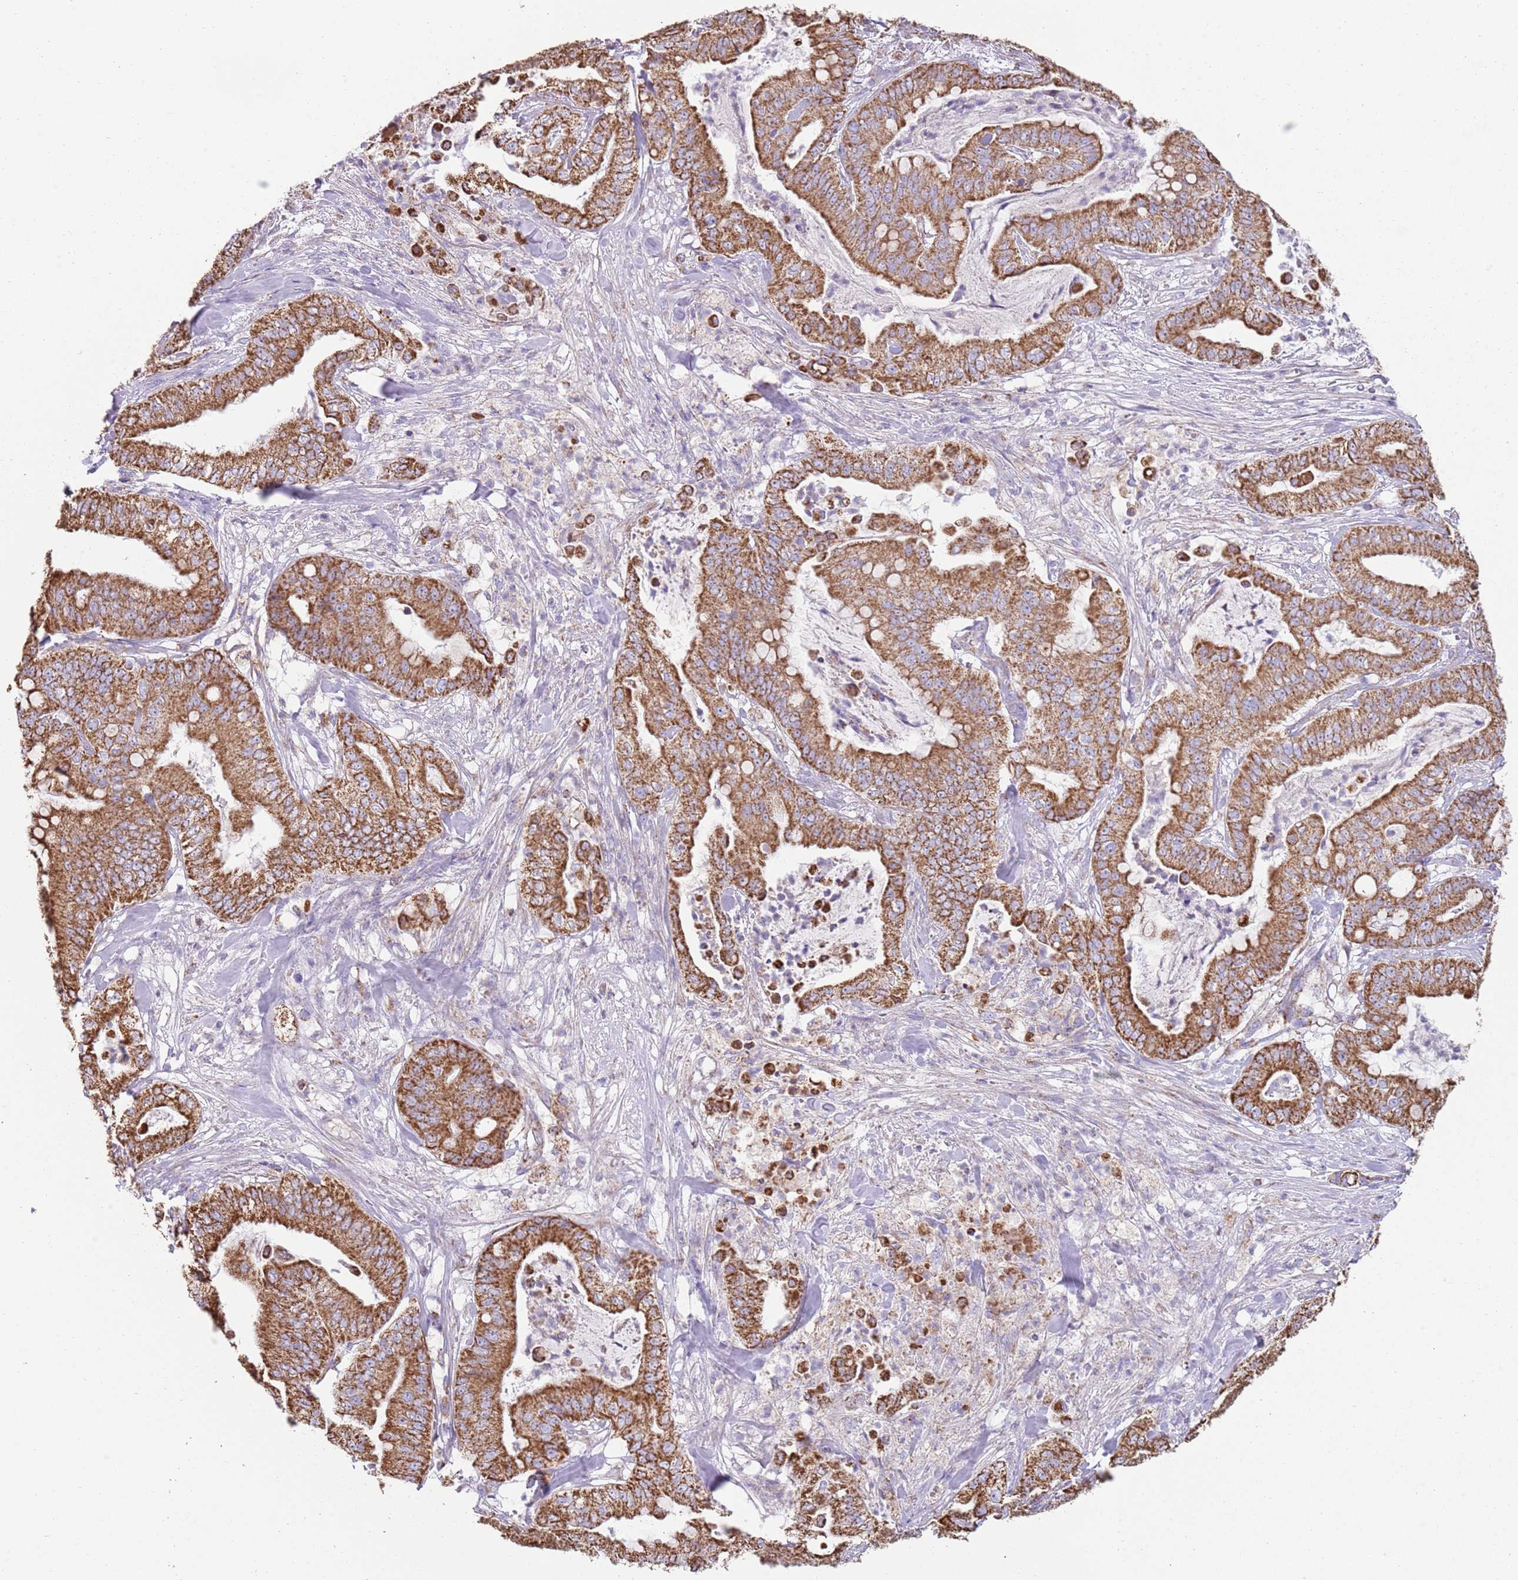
{"staining": {"intensity": "strong", "quantity": ">75%", "location": "cytoplasmic/membranous"}, "tissue": "pancreatic cancer", "cell_type": "Tumor cells", "image_type": "cancer", "snomed": [{"axis": "morphology", "description": "Adenocarcinoma, NOS"}, {"axis": "topography", "description": "Pancreas"}], "caption": "Approximately >75% of tumor cells in adenocarcinoma (pancreatic) reveal strong cytoplasmic/membranous protein positivity as visualized by brown immunohistochemical staining.", "gene": "TTLL1", "patient": {"sex": "male", "age": 71}}